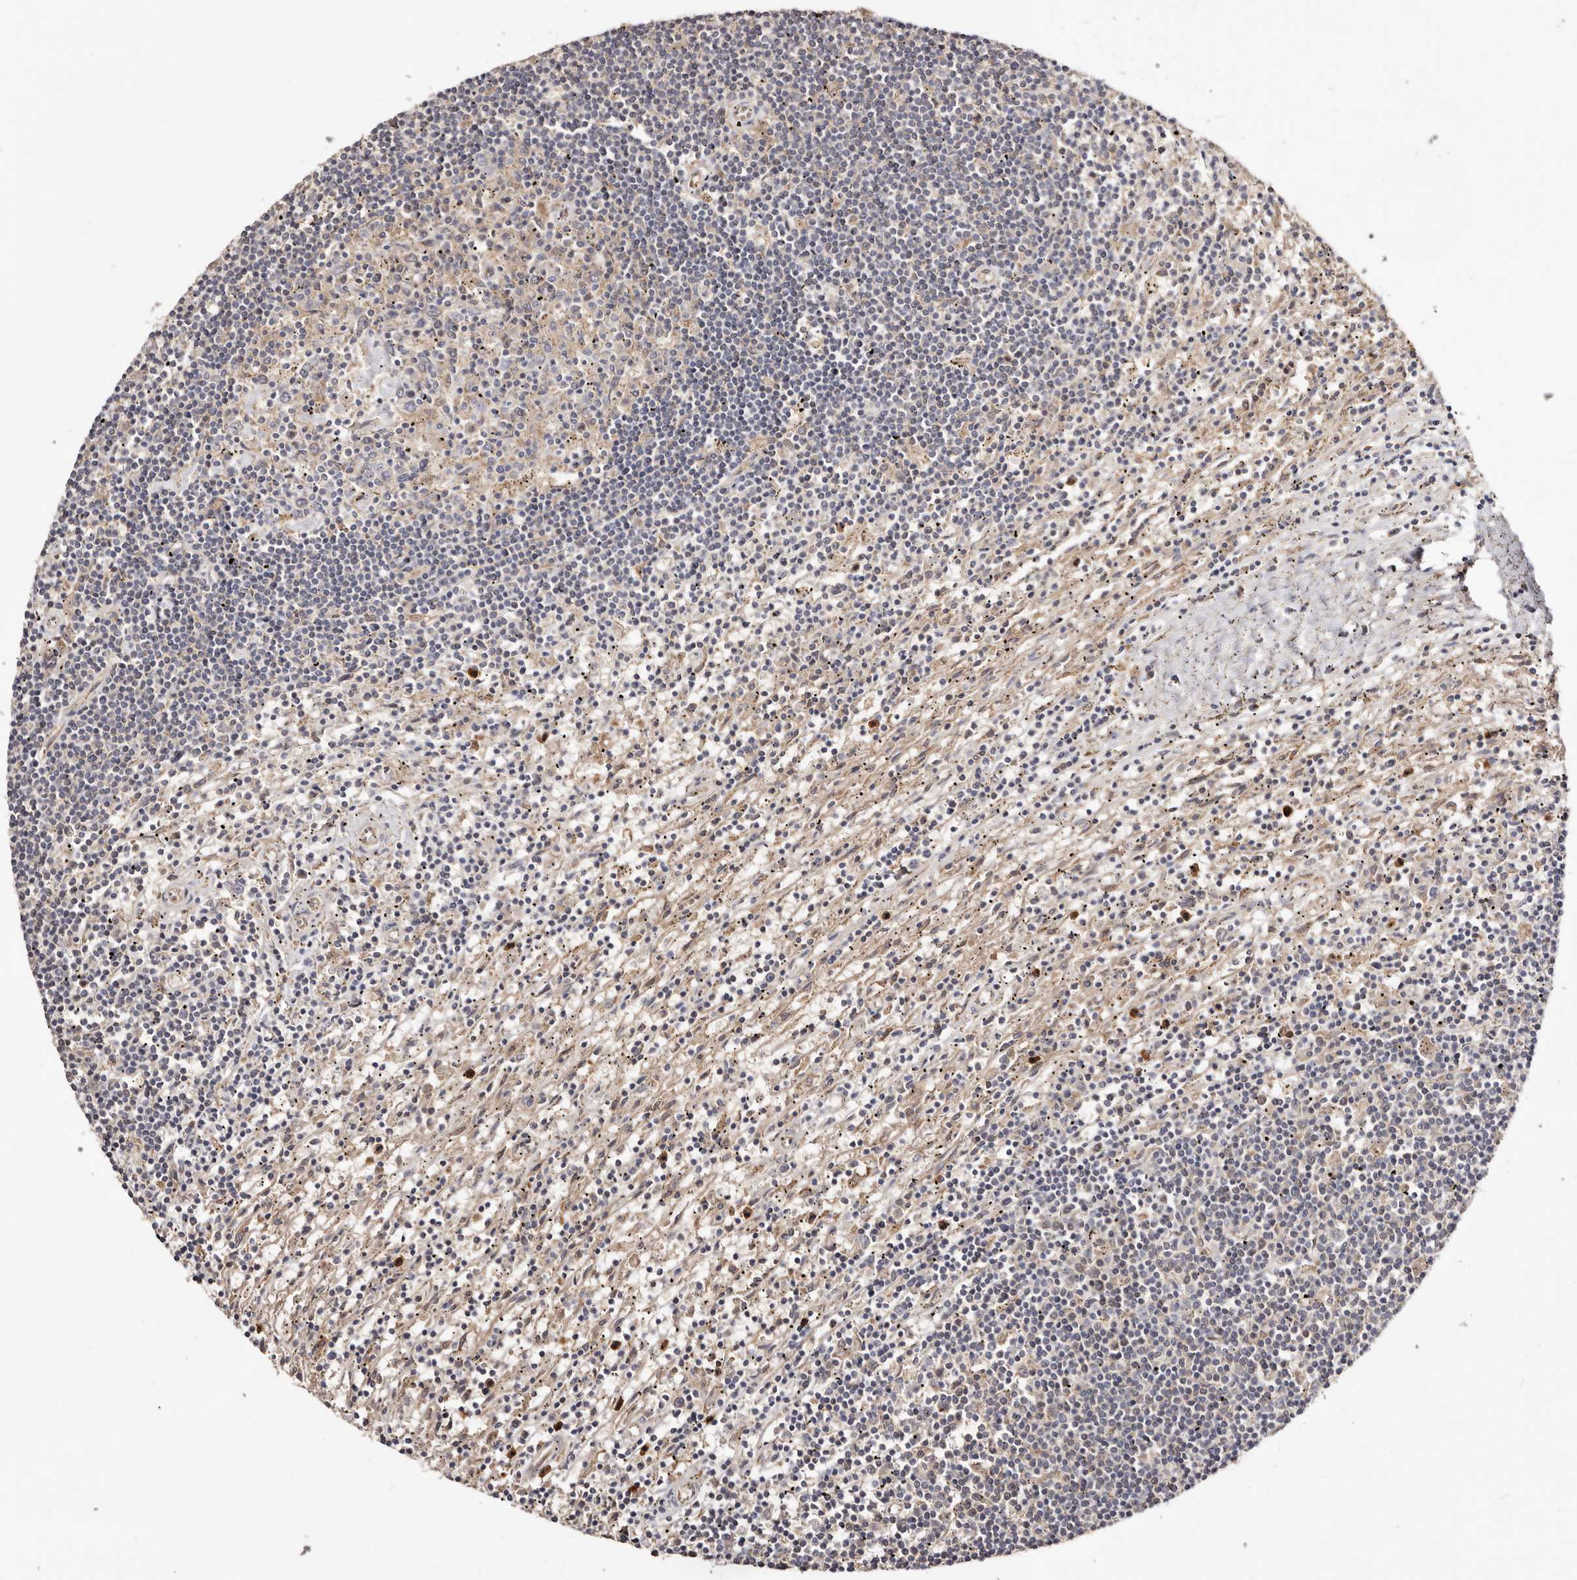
{"staining": {"intensity": "negative", "quantity": "none", "location": "none"}, "tissue": "lymphoma", "cell_type": "Tumor cells", "image_type": "cancer", "snomed": [{"axis": "morphology", "description": "Malignant lymphoma, non-Hodgkin's type, Low grade"}, {"axis": "topography", "description": "Spleen"}], "caption": "This is an immunohistochemistry (IHC) photomicrograph of low-grade malignant lymphoma, non-Hodgkin's type. There is no staining in tumor cells.", "gene": "LRRC25", "patient": {"sex": "male", "age": 76}}